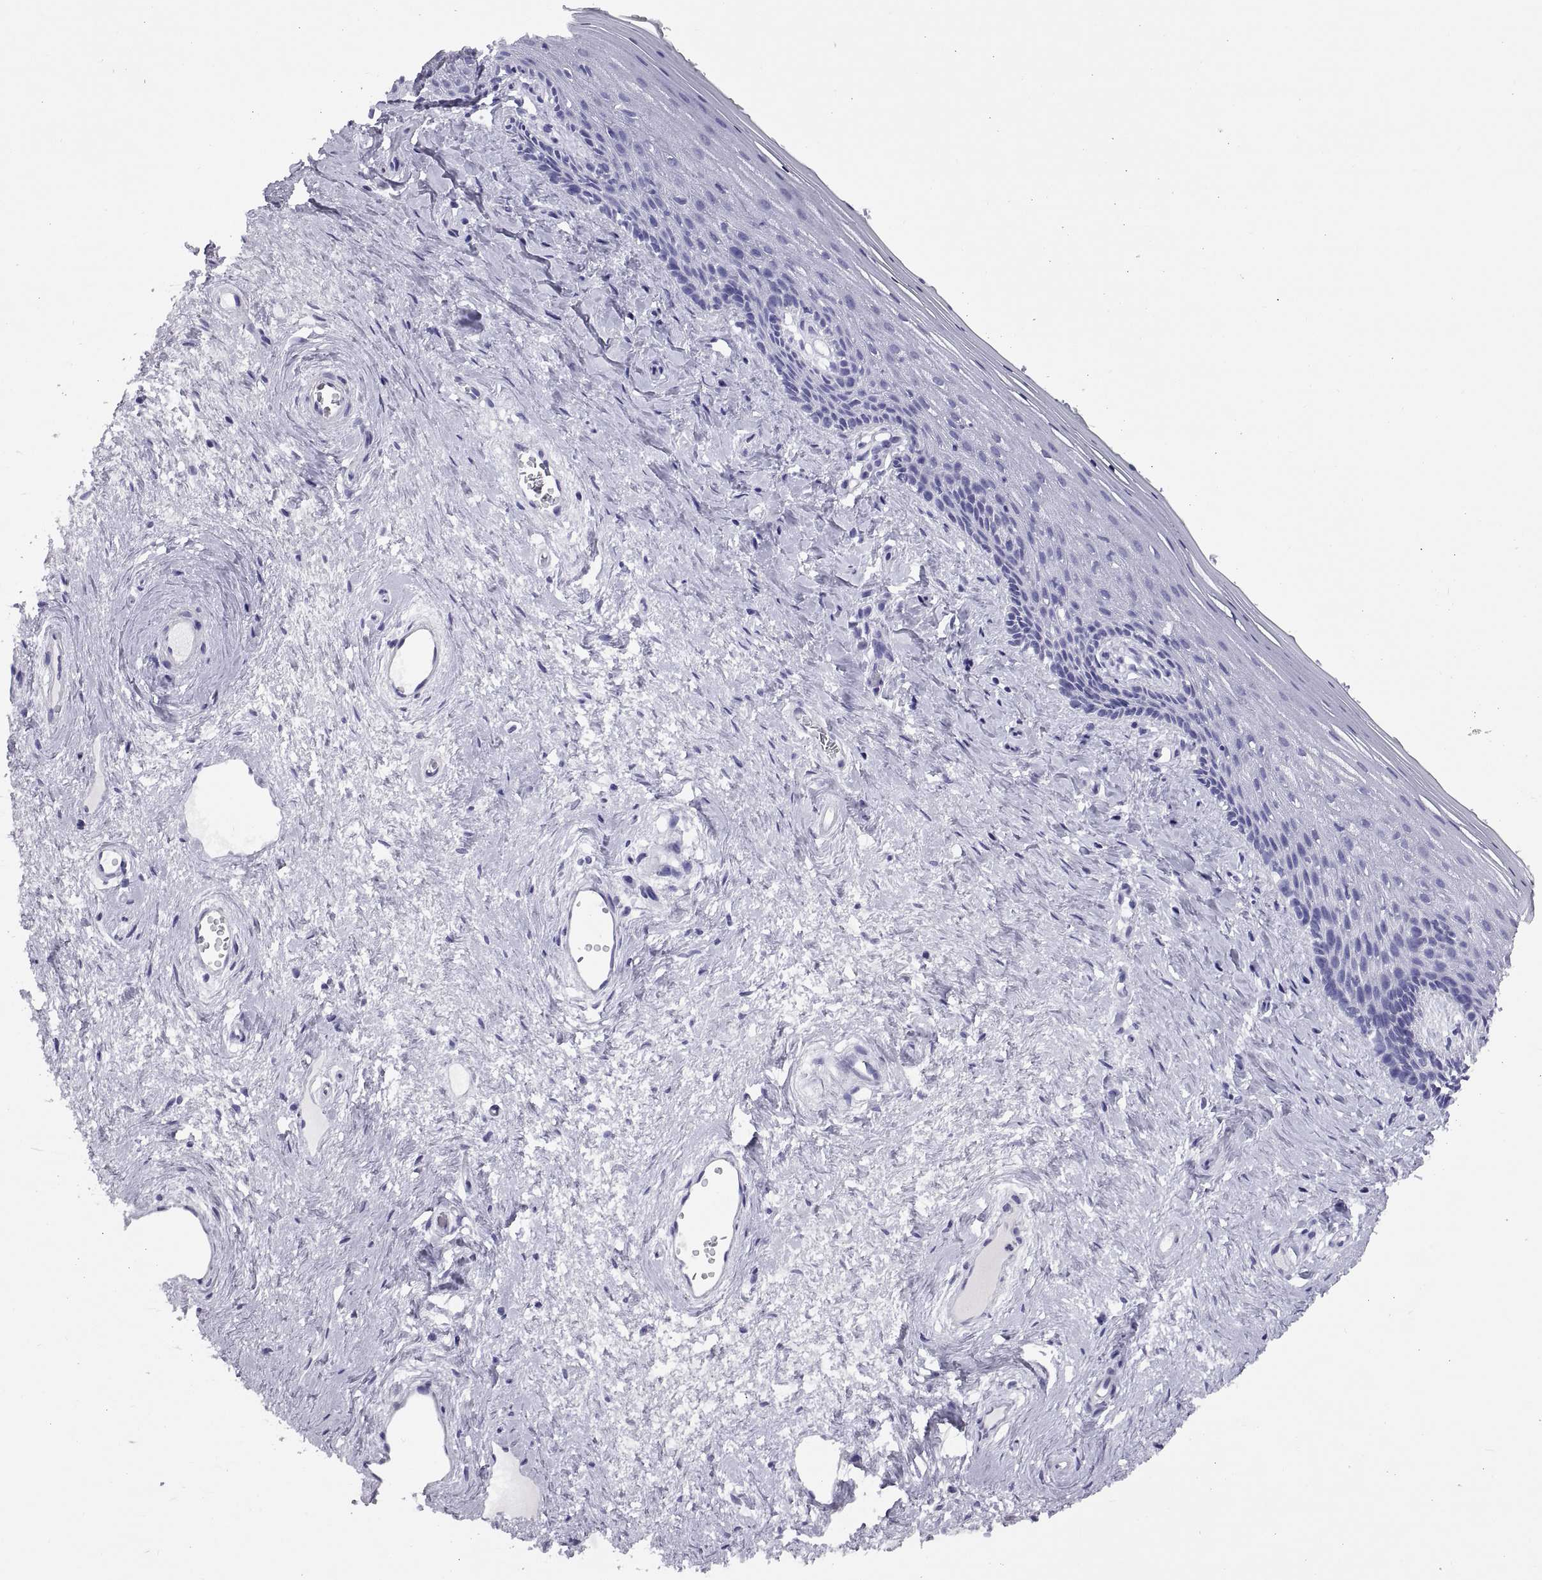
{"staining": {"intensity": "negative", "quantity": "none", "location": "none"}, "tissue": "vagina", "cell_type": "Squamous epithelial cells", "image_type": "normal", "snomed": [{"axis": "morphology", "description": "Normal tissue, NOS"}, {"axis": "topography", "description": "Vagina"}], "caption": "Histopathology image shows no protein expression in squamous epithelial cells of normal vagina. (Brightfield microscopy of DAB immunohistochemistry (IHC) at high magnification).", "gene": "RGS20", "patient": {"sex": "female", "age": 45}}